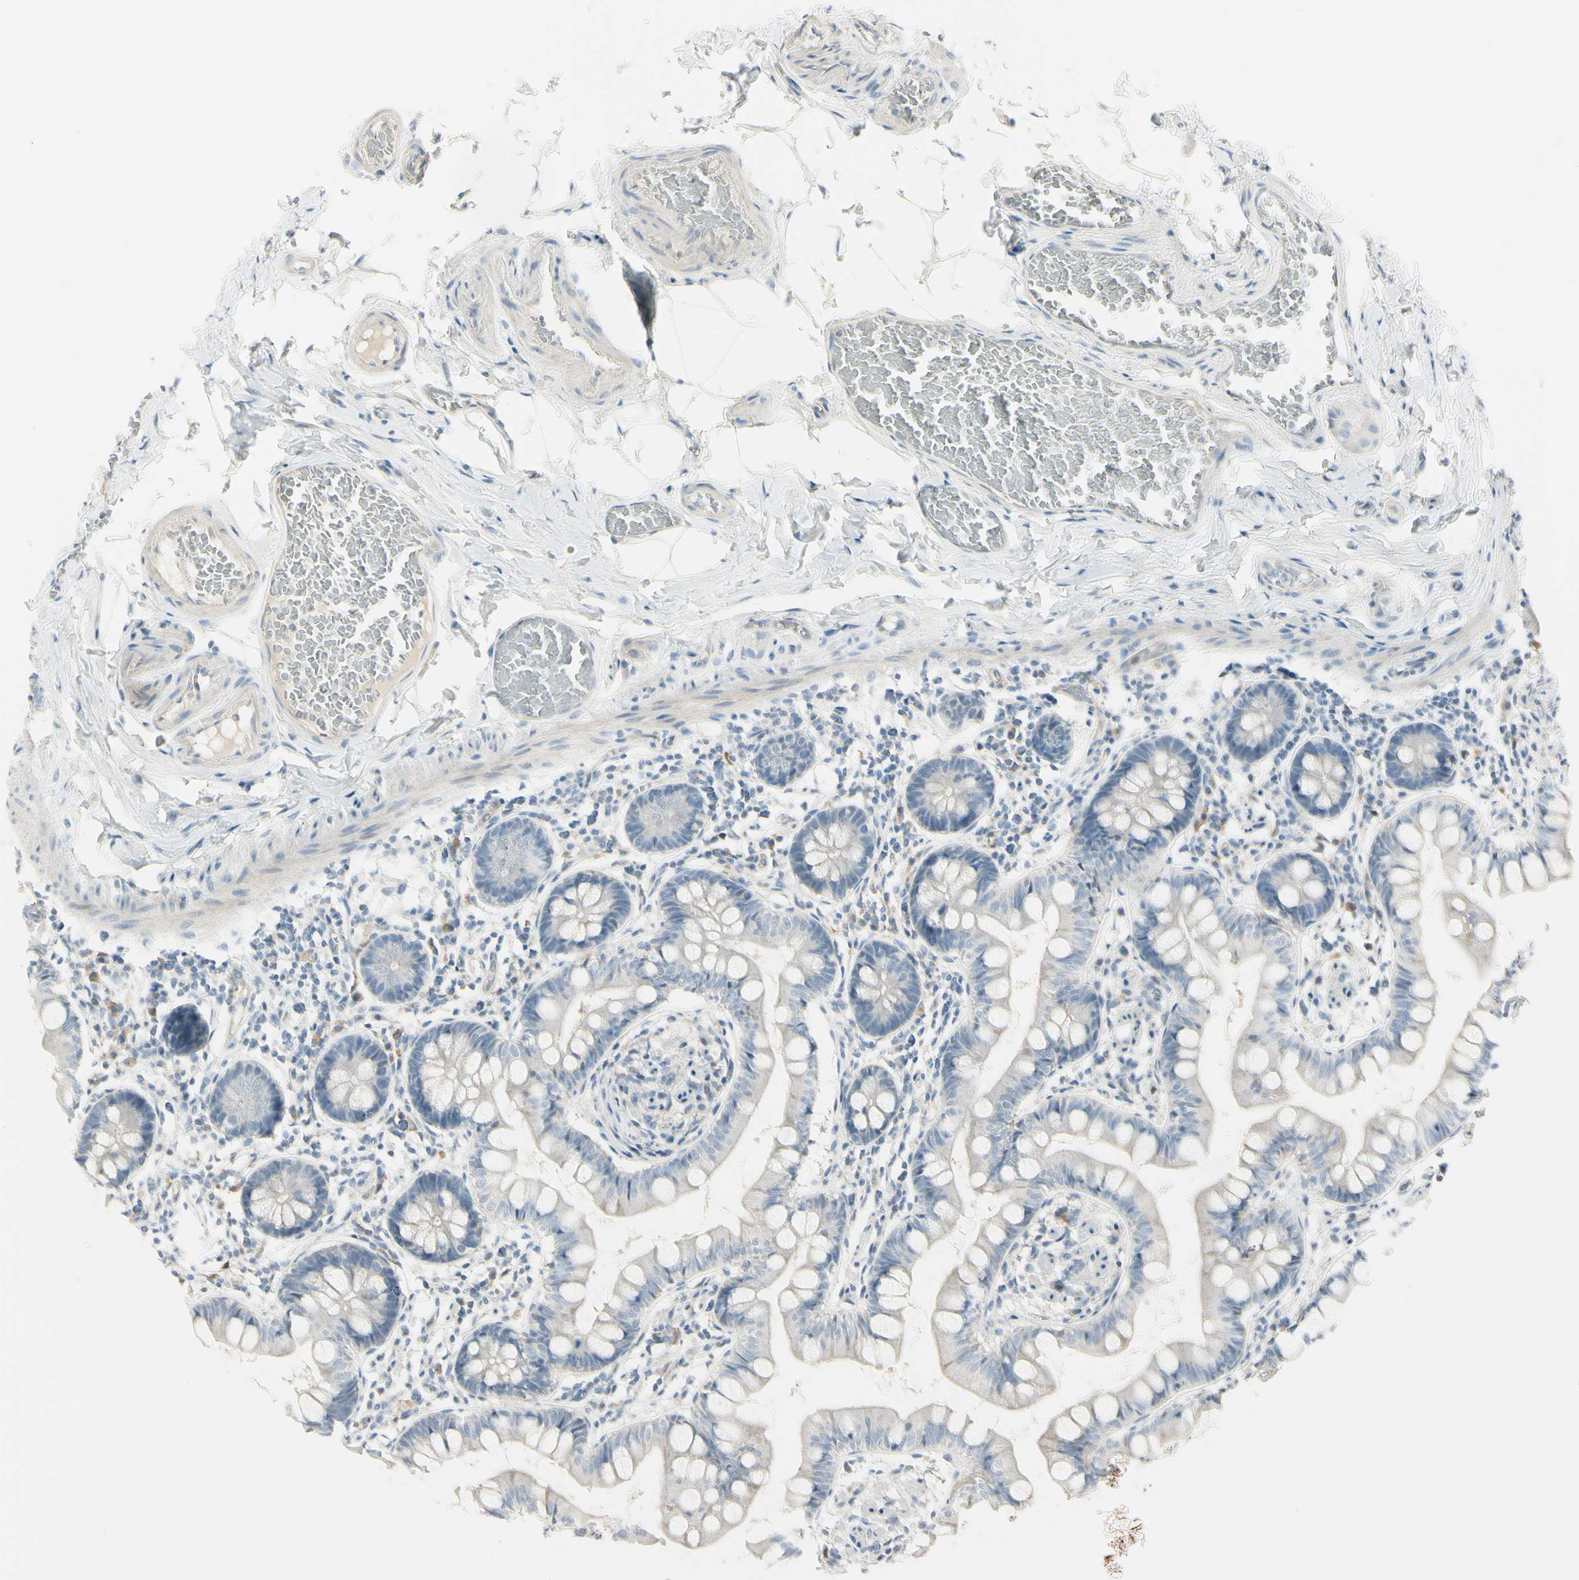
{"staining": {"intensity": "weak", "quantity": "<25%", "location": "cytoplasmic/membranous"}, "tissue": "small intestine", "cell_type": "Glandular cells", "image_type": "normal", "snomed": [{"axis": "morphology", "description": "Normal tissue, NOS"}, {"axis": "topography", "description": "Small intestine"}], "caption": "DAB (3,3'-diaminobenzidine) immunohistochemical staining of unremarkable small intestine displays no significant staining in glandular cells. (DAB immunohistochemistry with hematoxylin counter stain).", "gene": "ASB9", "patient": {"sex": "male", "age": 41}}